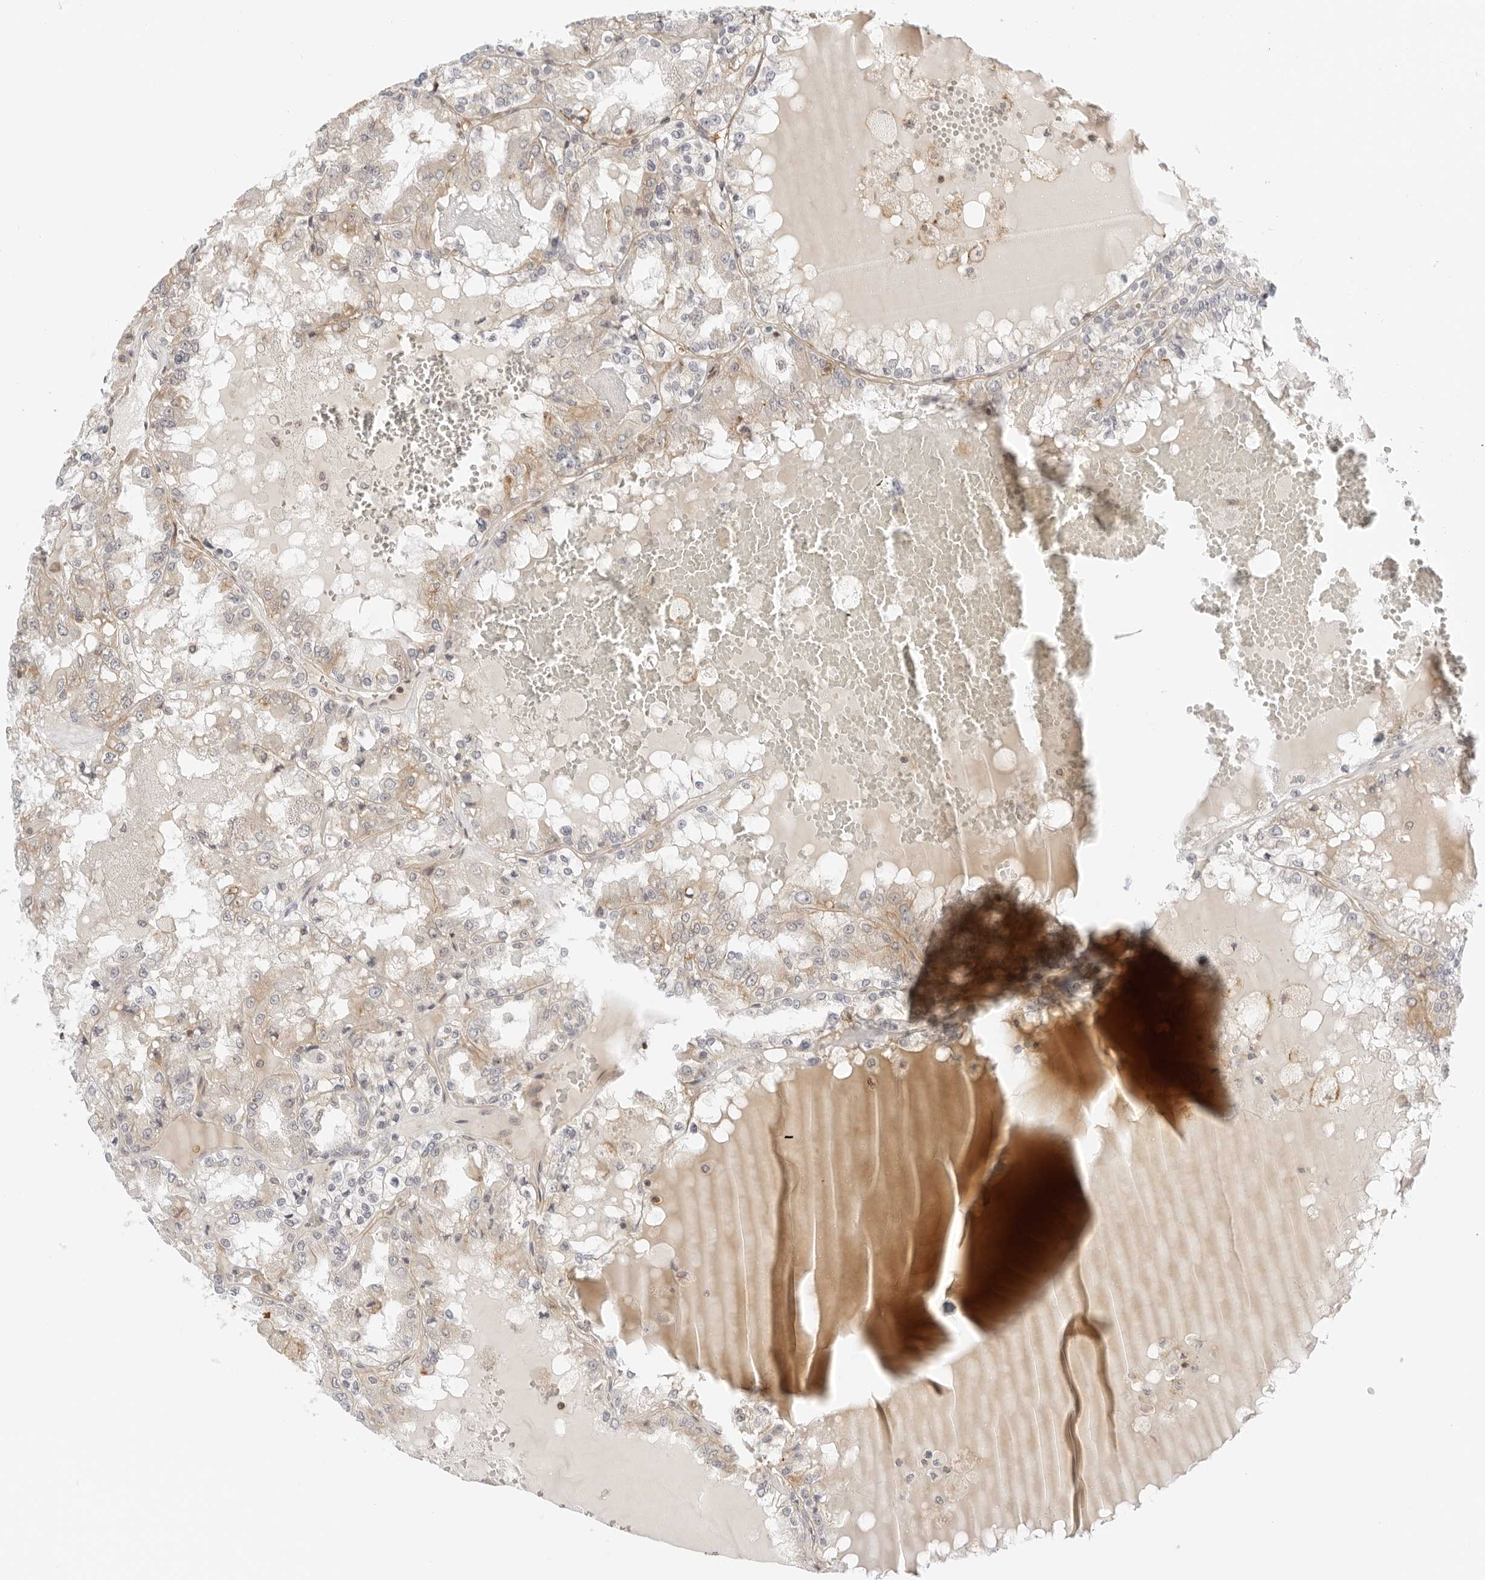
{"staining": {"intensity": "weak", "quantity": "<25%", "location": "cytoplasmic/membranous"}, "tissue": "renal cancer", "cell_type": "Tumor cells", "image_type": "cancer", "snomed": [{"axis": "morphology", "description": "Adenocarcinoma, NOS"}, {"axis": "topography", "description": "Kidney"}], "caption": "Immunohistochemical staining of human renal cancer (adenocarcinoma) reveals no significant positivity in tumor cells. (Immunohistochemistry, brightfield microscopy, high magnification).", "gene": "OSCP1", "patient": {"sex": "female", "age": 56}}